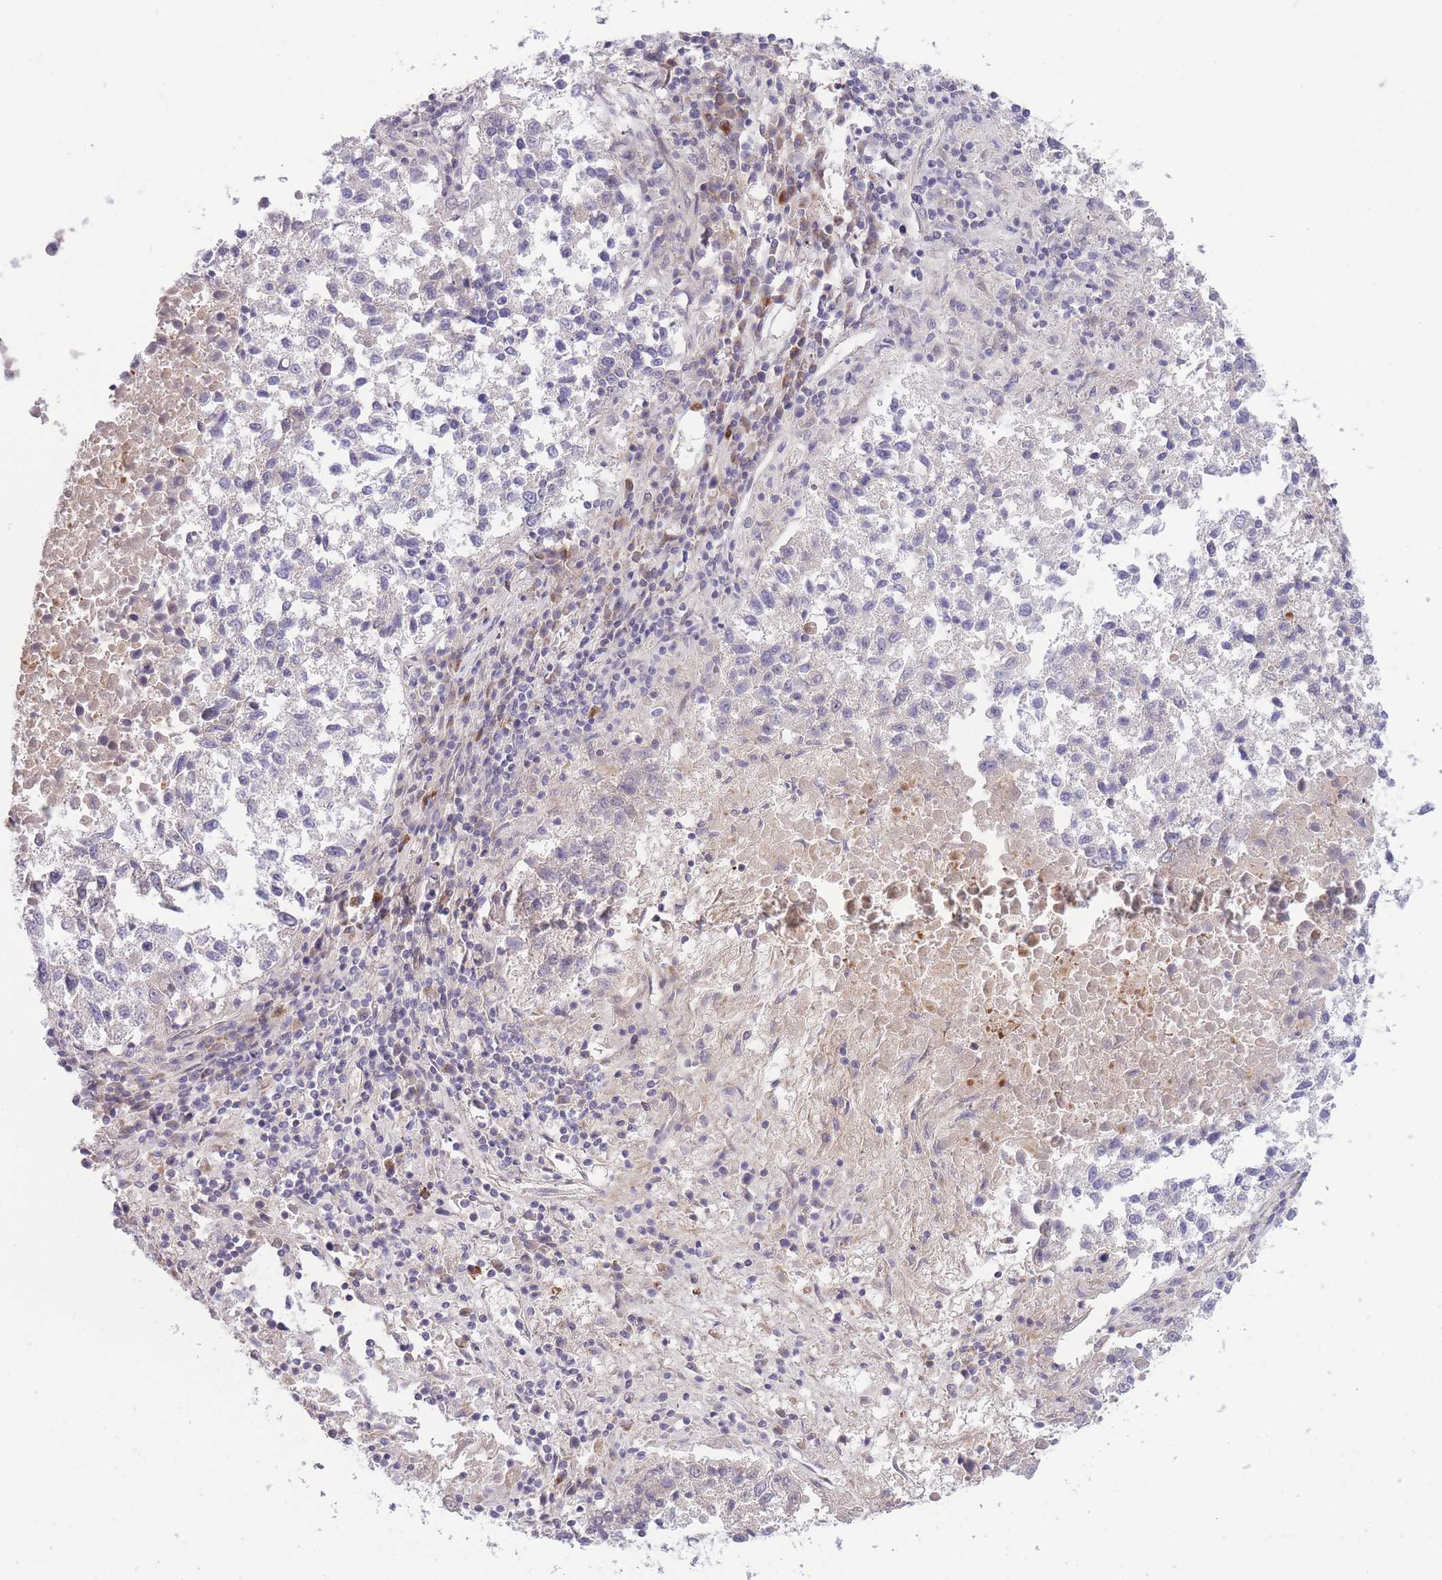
{"staining": {"intensity": "negative", "quantity": "none", "location": "none"}, "tissue": "lung cancer", "cell_type": "Tumor cells", "image_type": "cancer", "snomed": [{"axis": "morphology", "description": "Squamous cell carcinoma, NOS"}, {"axis": "topography", "description": "Lung"}], "caption": "High power microscopy micrograph of an immunohistochemistry image of lung cancer (squamous cell carcinoma), revealing no significant staining in tumor cells.", "gene": "CDC25B", "patient": {"sex": "male", "age": 73}}